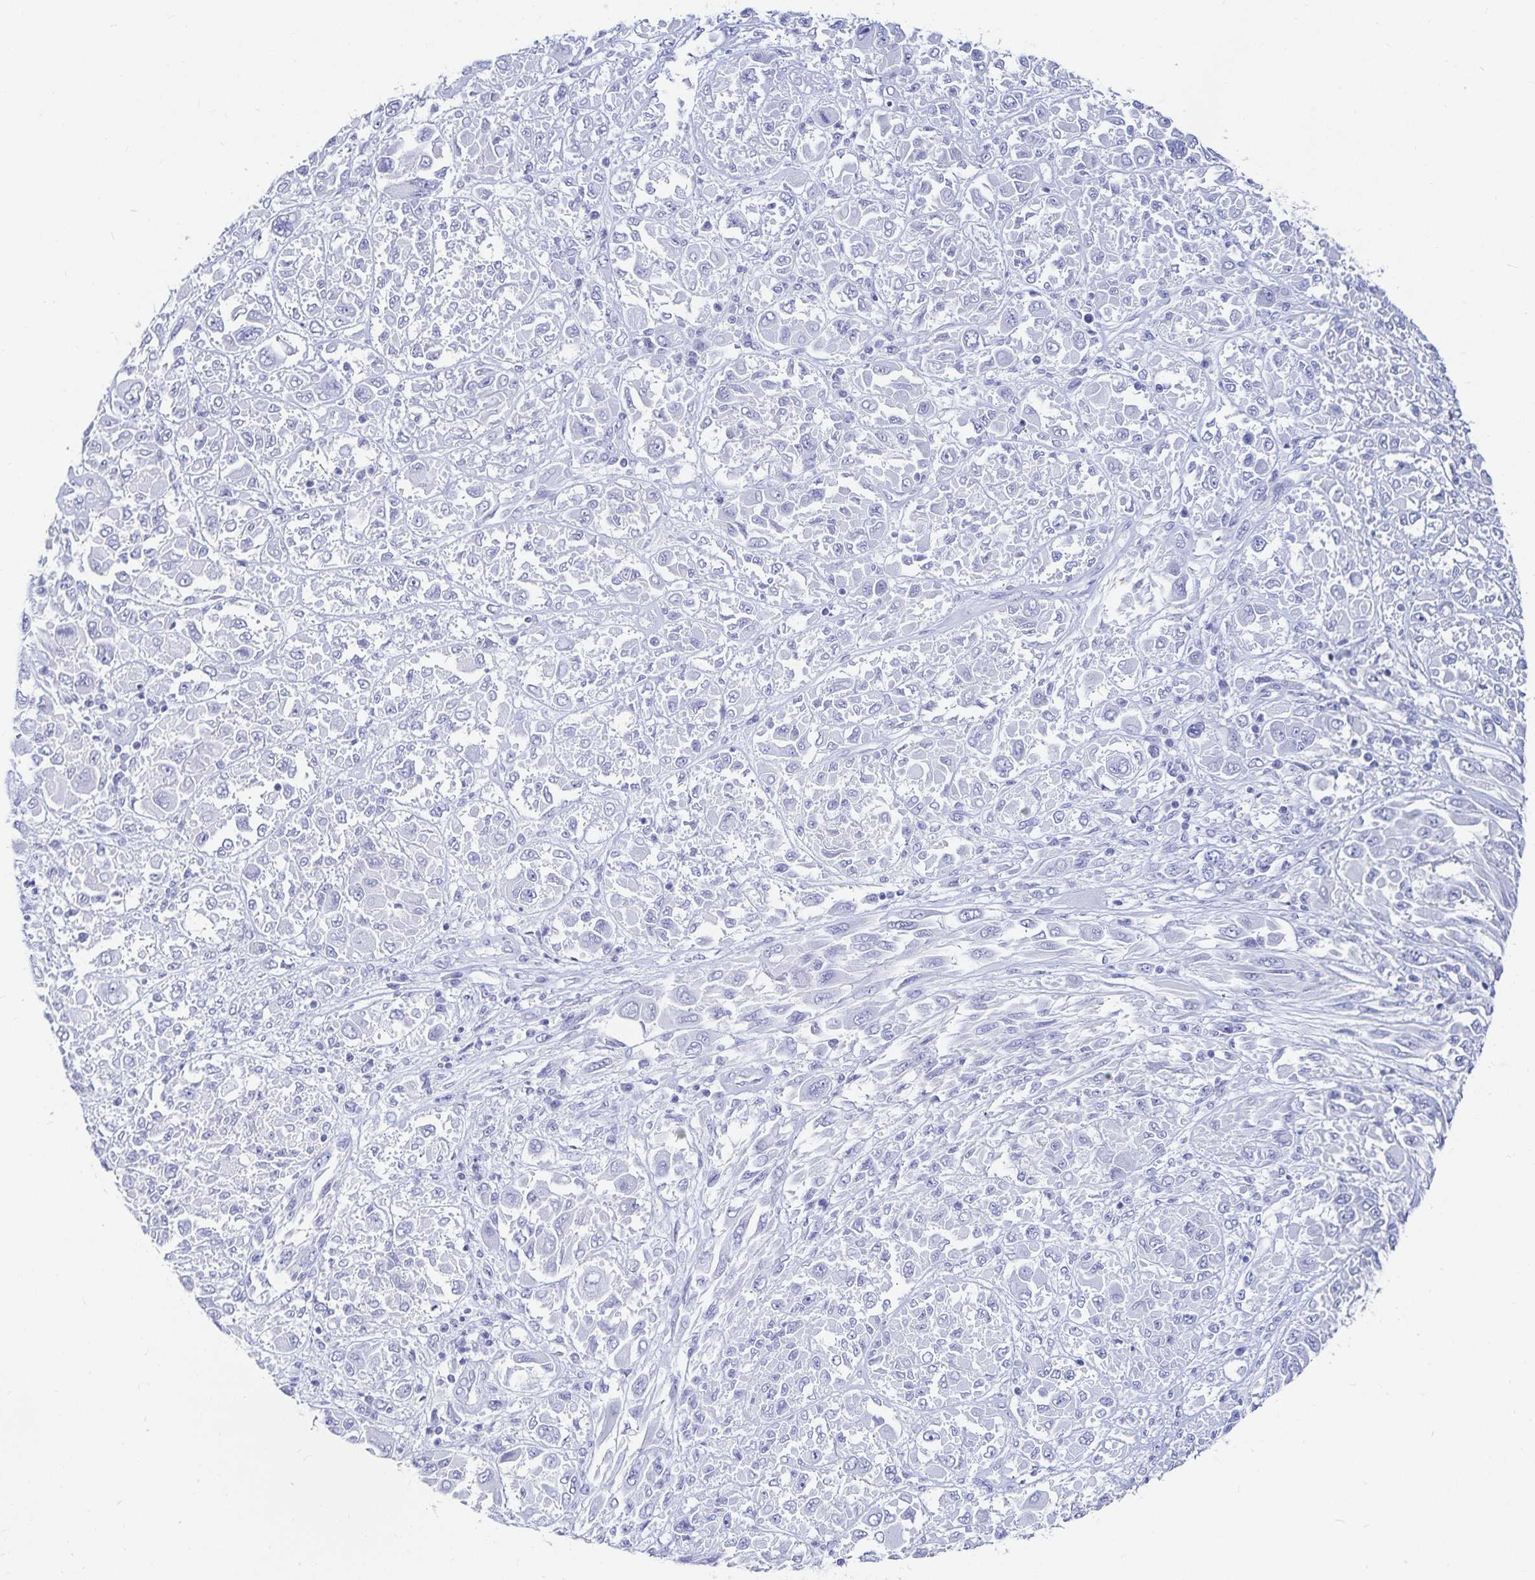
{"staining": {"intensity": "negative", "quantity": "none", "location": "none"}, "tissue": "melanoma", "cell_type": "Tumor cells", "image_type": "cancer", "snomed": [{"axis": "morphology", "description": "Malignant melanoma, NOS"}, {"axis": "topography", "description": "Skin"}], "caption": "Immunohistochemistry micrograph of neoplastic tissue: malignant melanoma stained with DAB (3,3'-diaminobenzidine) demonstrates no significant protein staining in tumor cells.", "gene": "TNIP1", "patient": {"sex": "female", "age": 91}}